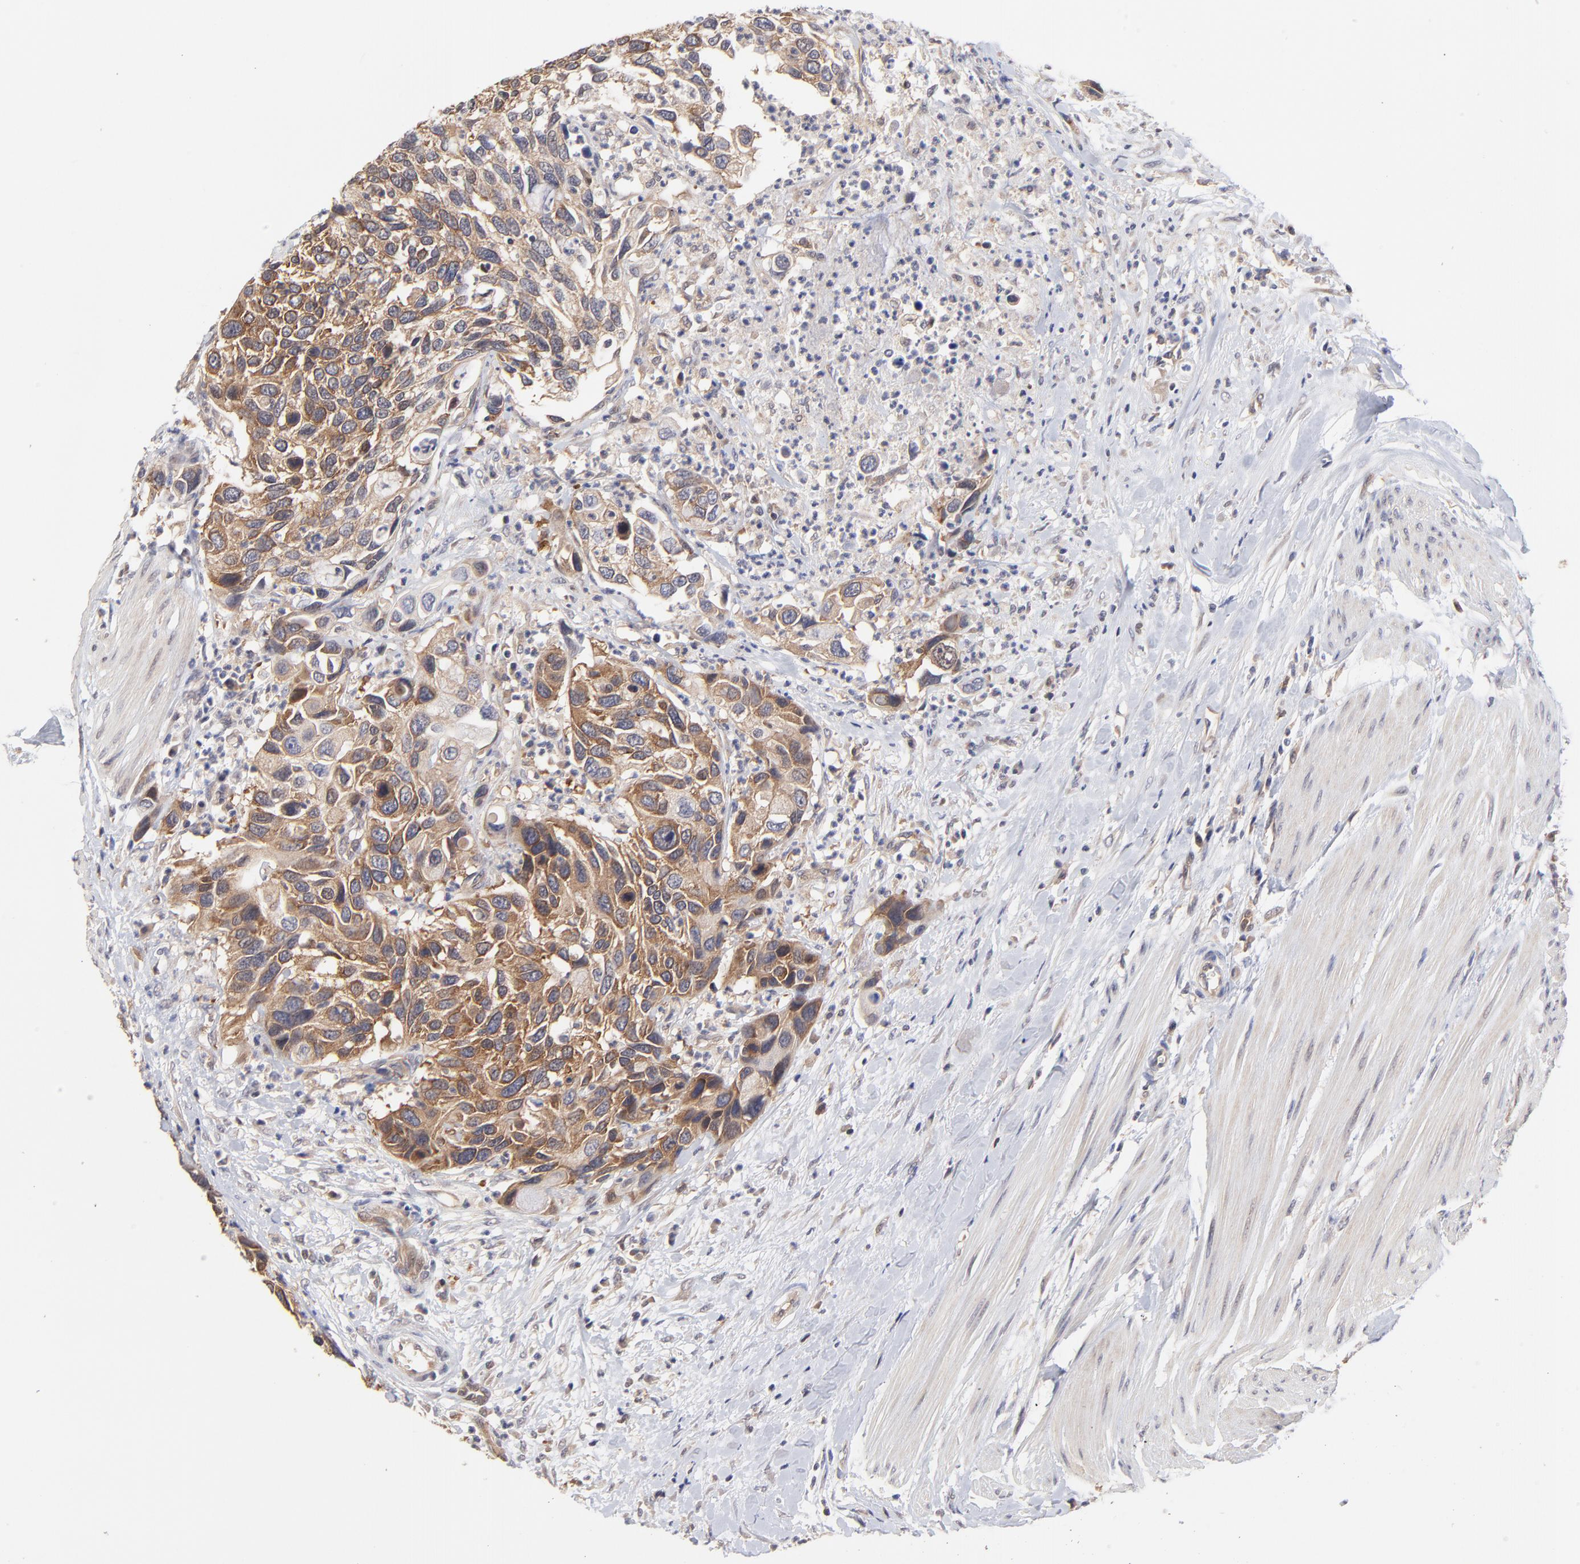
{"staining": {"intensity": "strong", "quantity": ">75%", "location": "cytoplasmic/membranous"}, "tissue": "urothelial cancer", "cell_type": "Tumor cells", "image_type": "cancer", "snomed": [{"axis": "morphology", "description": "Urothelial carcinoma, High grade"}, {"axis": "topography", "description": "Urinary bladder"}], "caption": "High-power microscopy captured an immunohistochemistry (IHC) micrograph of urothelial cancer, revealing strong cytoplasmic/membranous positivity in approximately >75% of tumor cells.", "gene": "GART", "patient": {"sex": "male", "age": 66}}